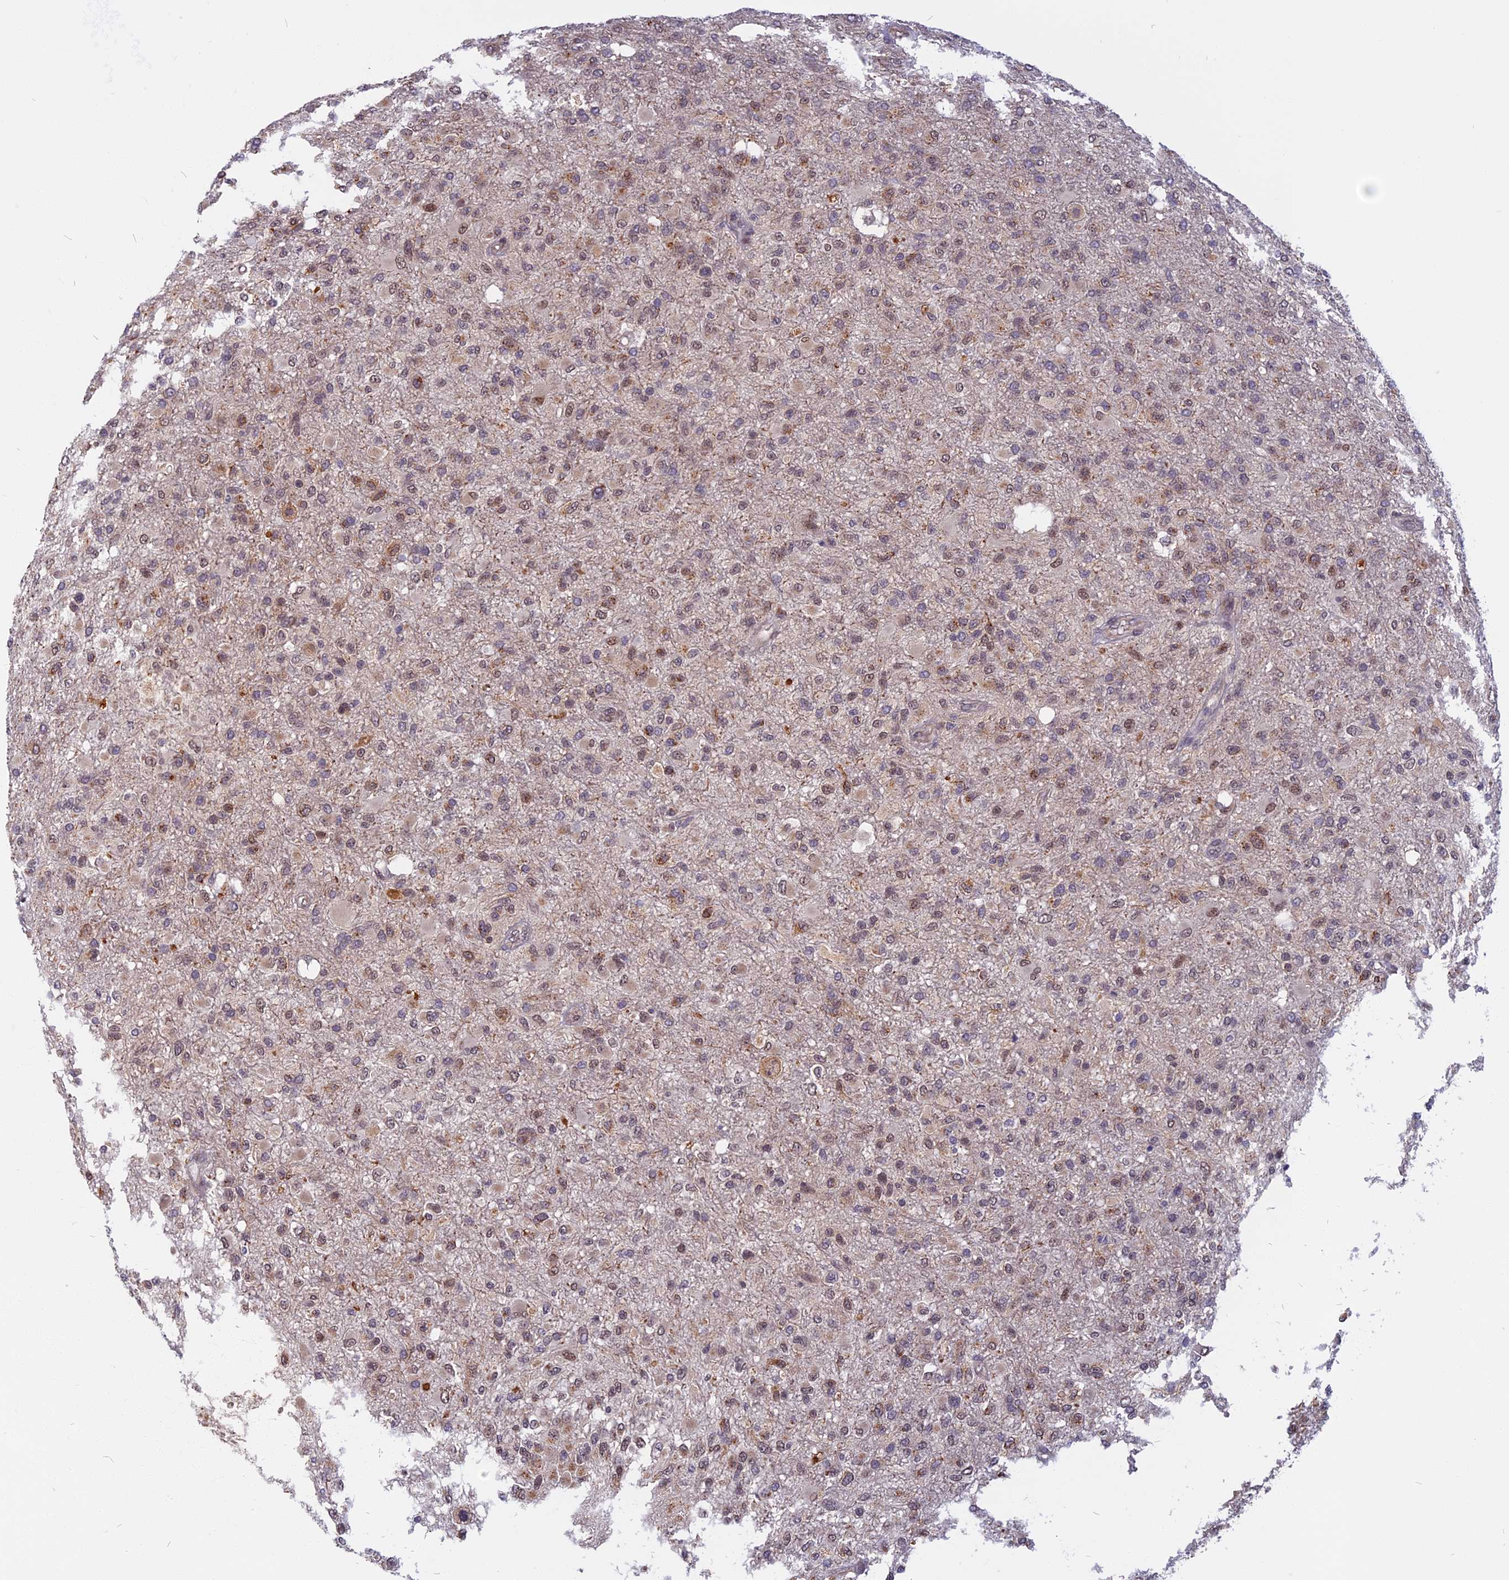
{"staining": {"intensity": "weak", "quantity": "<25%", "location": "cytoplasmic/membranous,nuclear"}, "tissue": "glioma", "cell_type": "Tumor cells", "image_type": "cancer", "snomed": [{"axis": "morphology", "description": "Glioma, malignant, High grade"}, {"axis": "topography", "description": "Brain"}], "caption": "This is an immunohistochemistry histopathology image of human malignant high-grade glioma. There is no expression in tumor cells.", "gene": "CCDC113", "patient": {"sex": "female", "age": 74}}